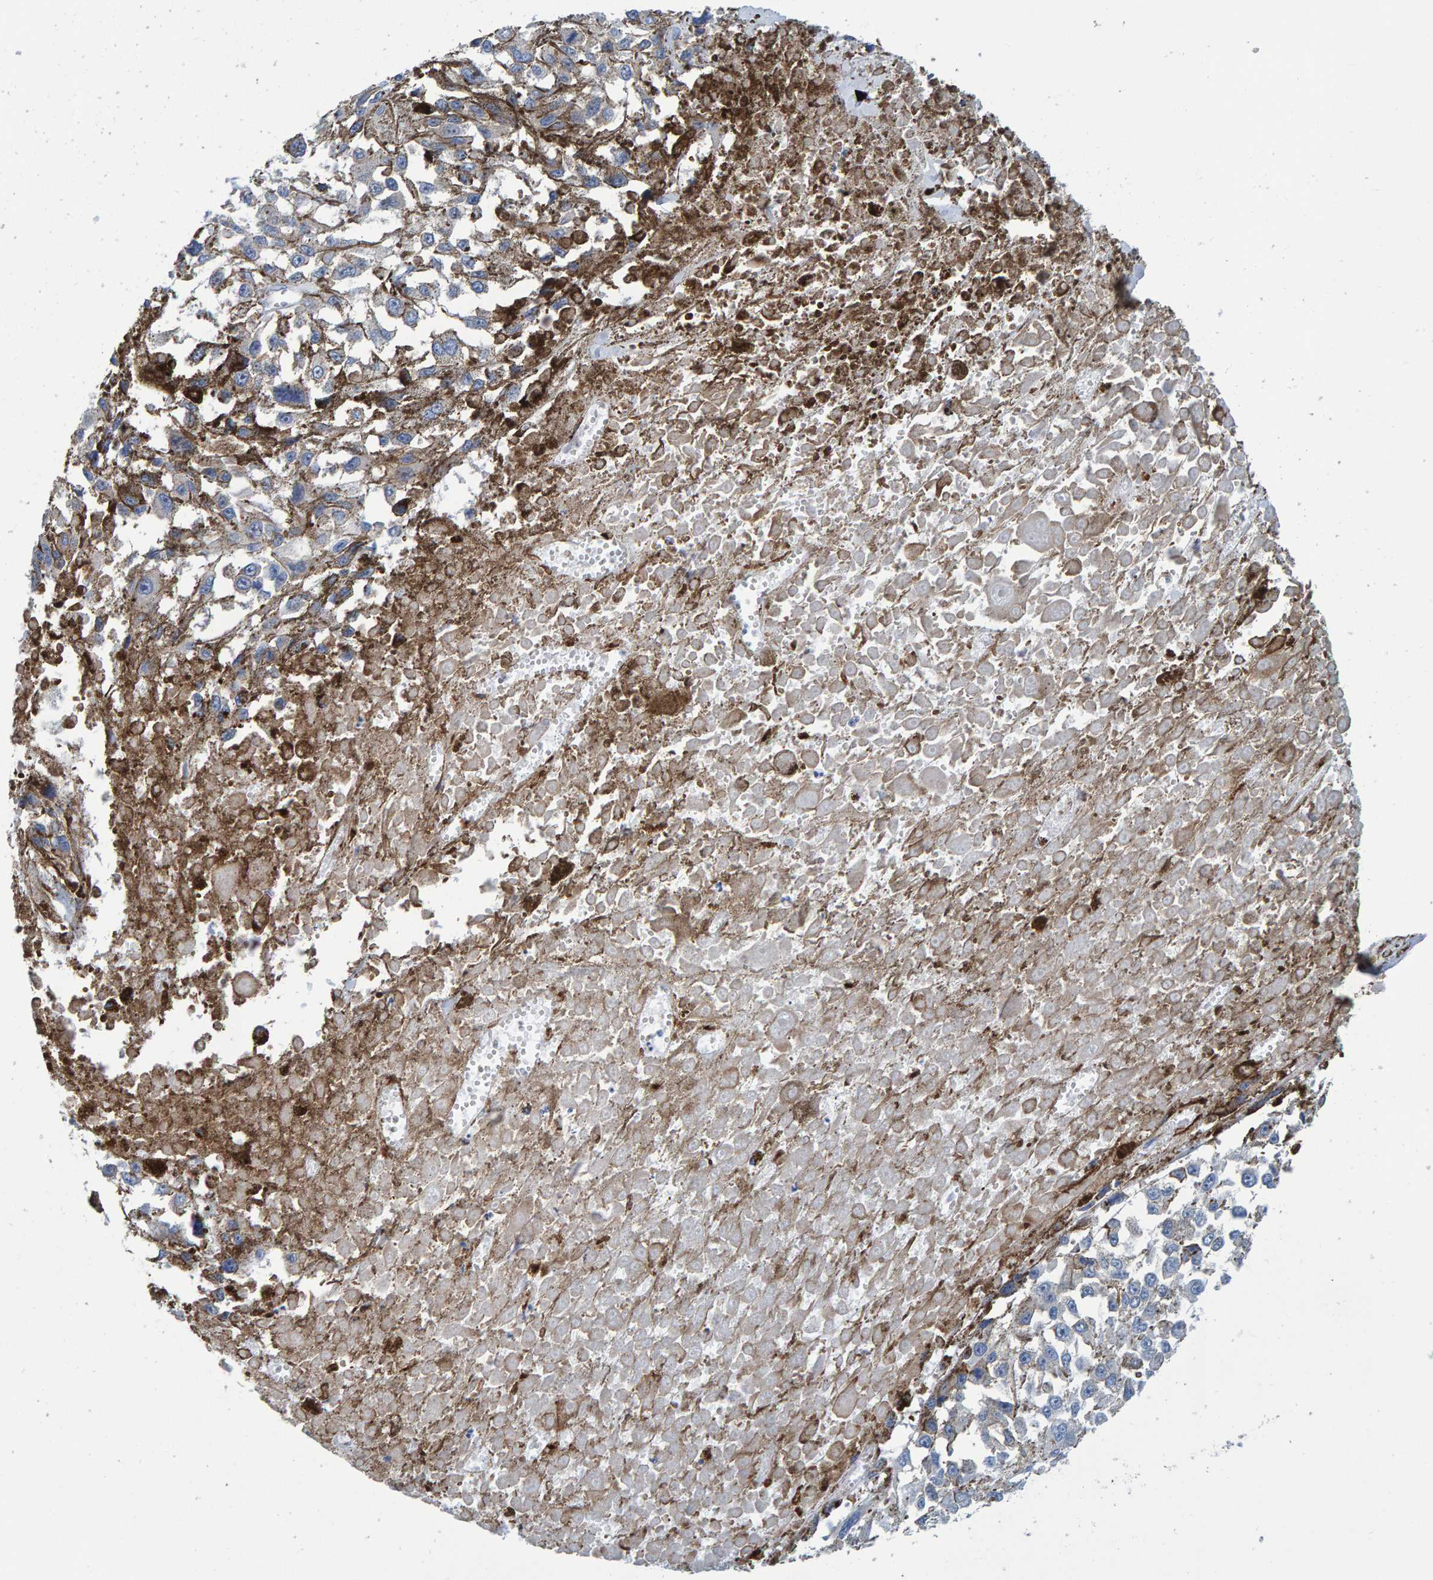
{"staining": {"intensity": "negative", "quantity": "none", "location": "none"}, "tissue": "melanoma", "cell_type": "Tumor cells", "image_type": "cancer", "snomed": [{"axis": "morphology", "description": "Malignant melanoma, Metastatic site"}, {"axis": "topography", "description": "Lymph node"}], "caption": "Tumor cells show no significant protein expression in malignant melanoma (metastatic site).", "gene": "LRP1", "patient": {"sex": "male", "age": 59}}